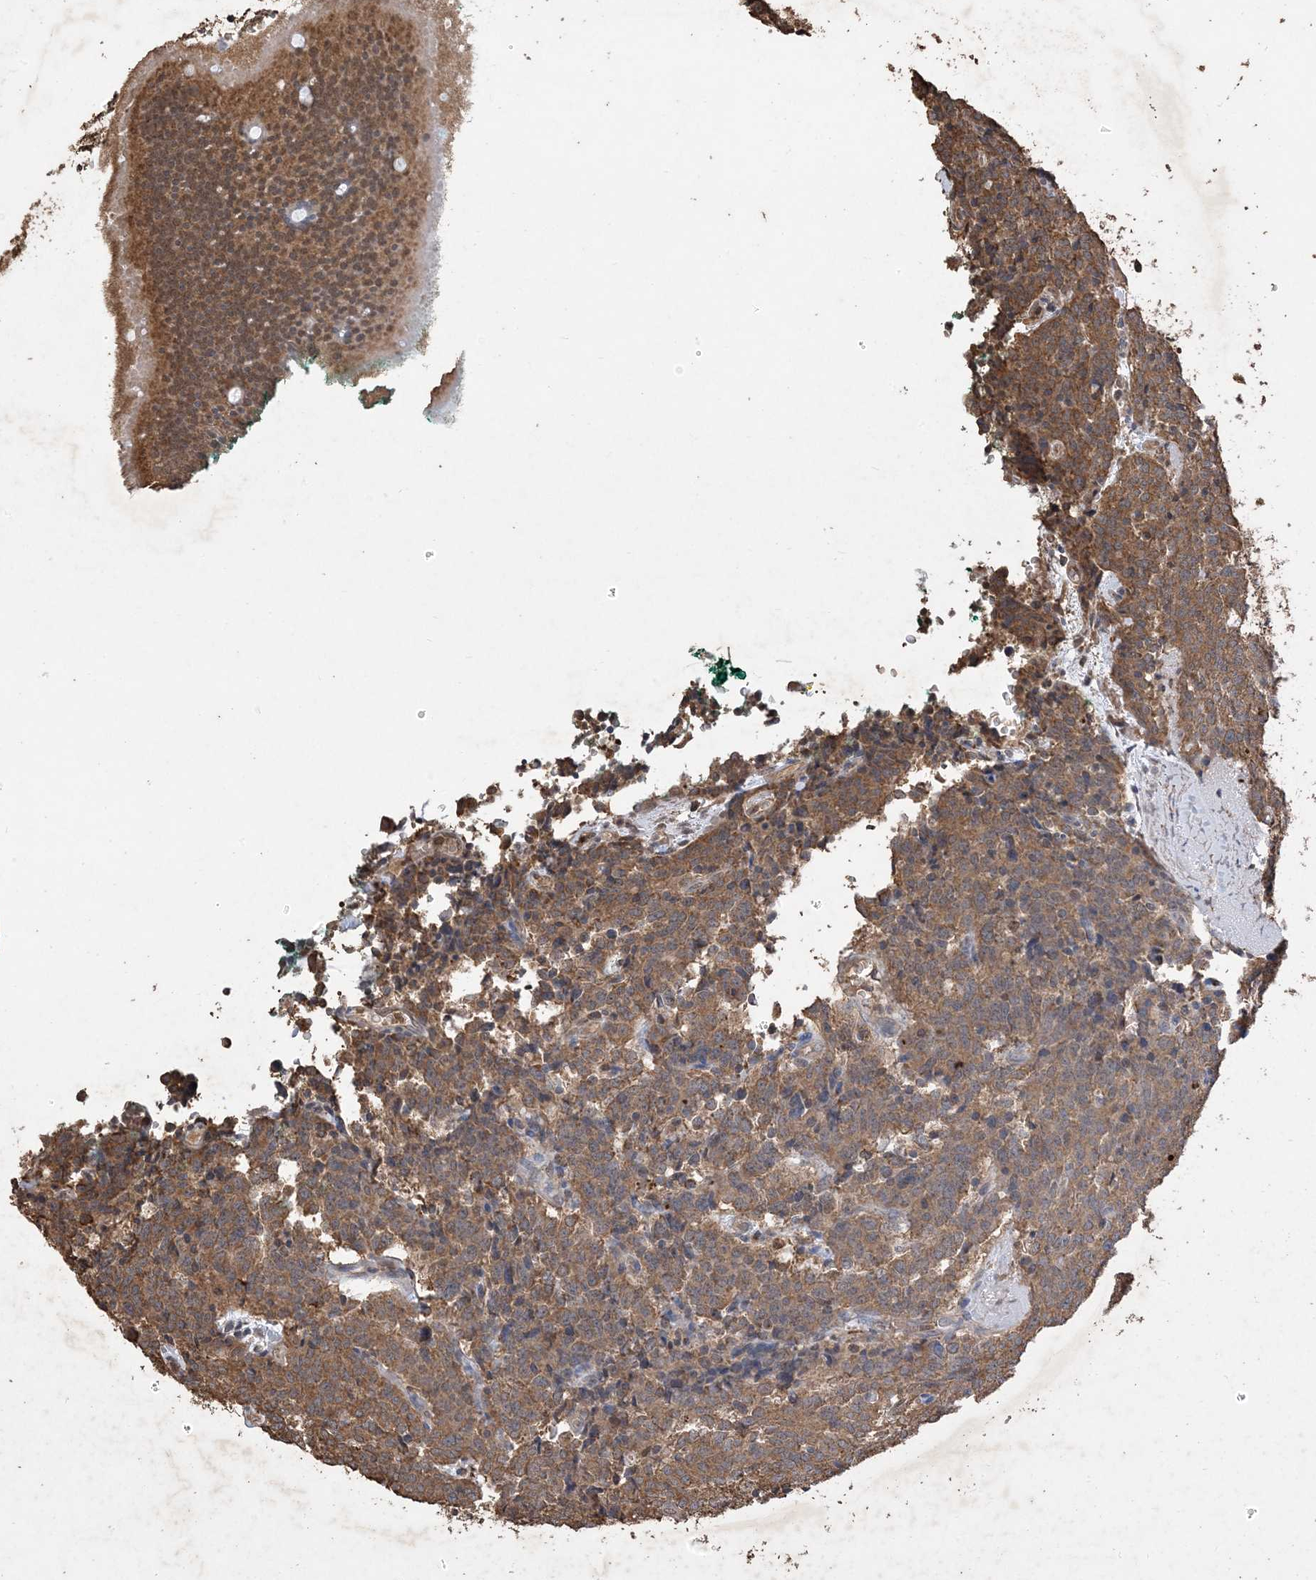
{"staining": {"intensity": "moderate", "quantity": ">75%", "location": "cytoplasmic/membranous"}, "tissue": "carcinoid", "cell_type": "Tumor cells", "image_type": "cancer", "snomed": [{"axis": "morphology", "description": "Carcinoid, malignant, NOS"}, {"axis": "topography", "description": "Lung"}], "caption": "Protein expression by immunohistochemistry exhibits moderate cytoplasmic/membranous expression in approximately >75% of tumor cells in carcinoid.", "gene": "HPS4", "patient": {"sex": "female", "age": 46}}